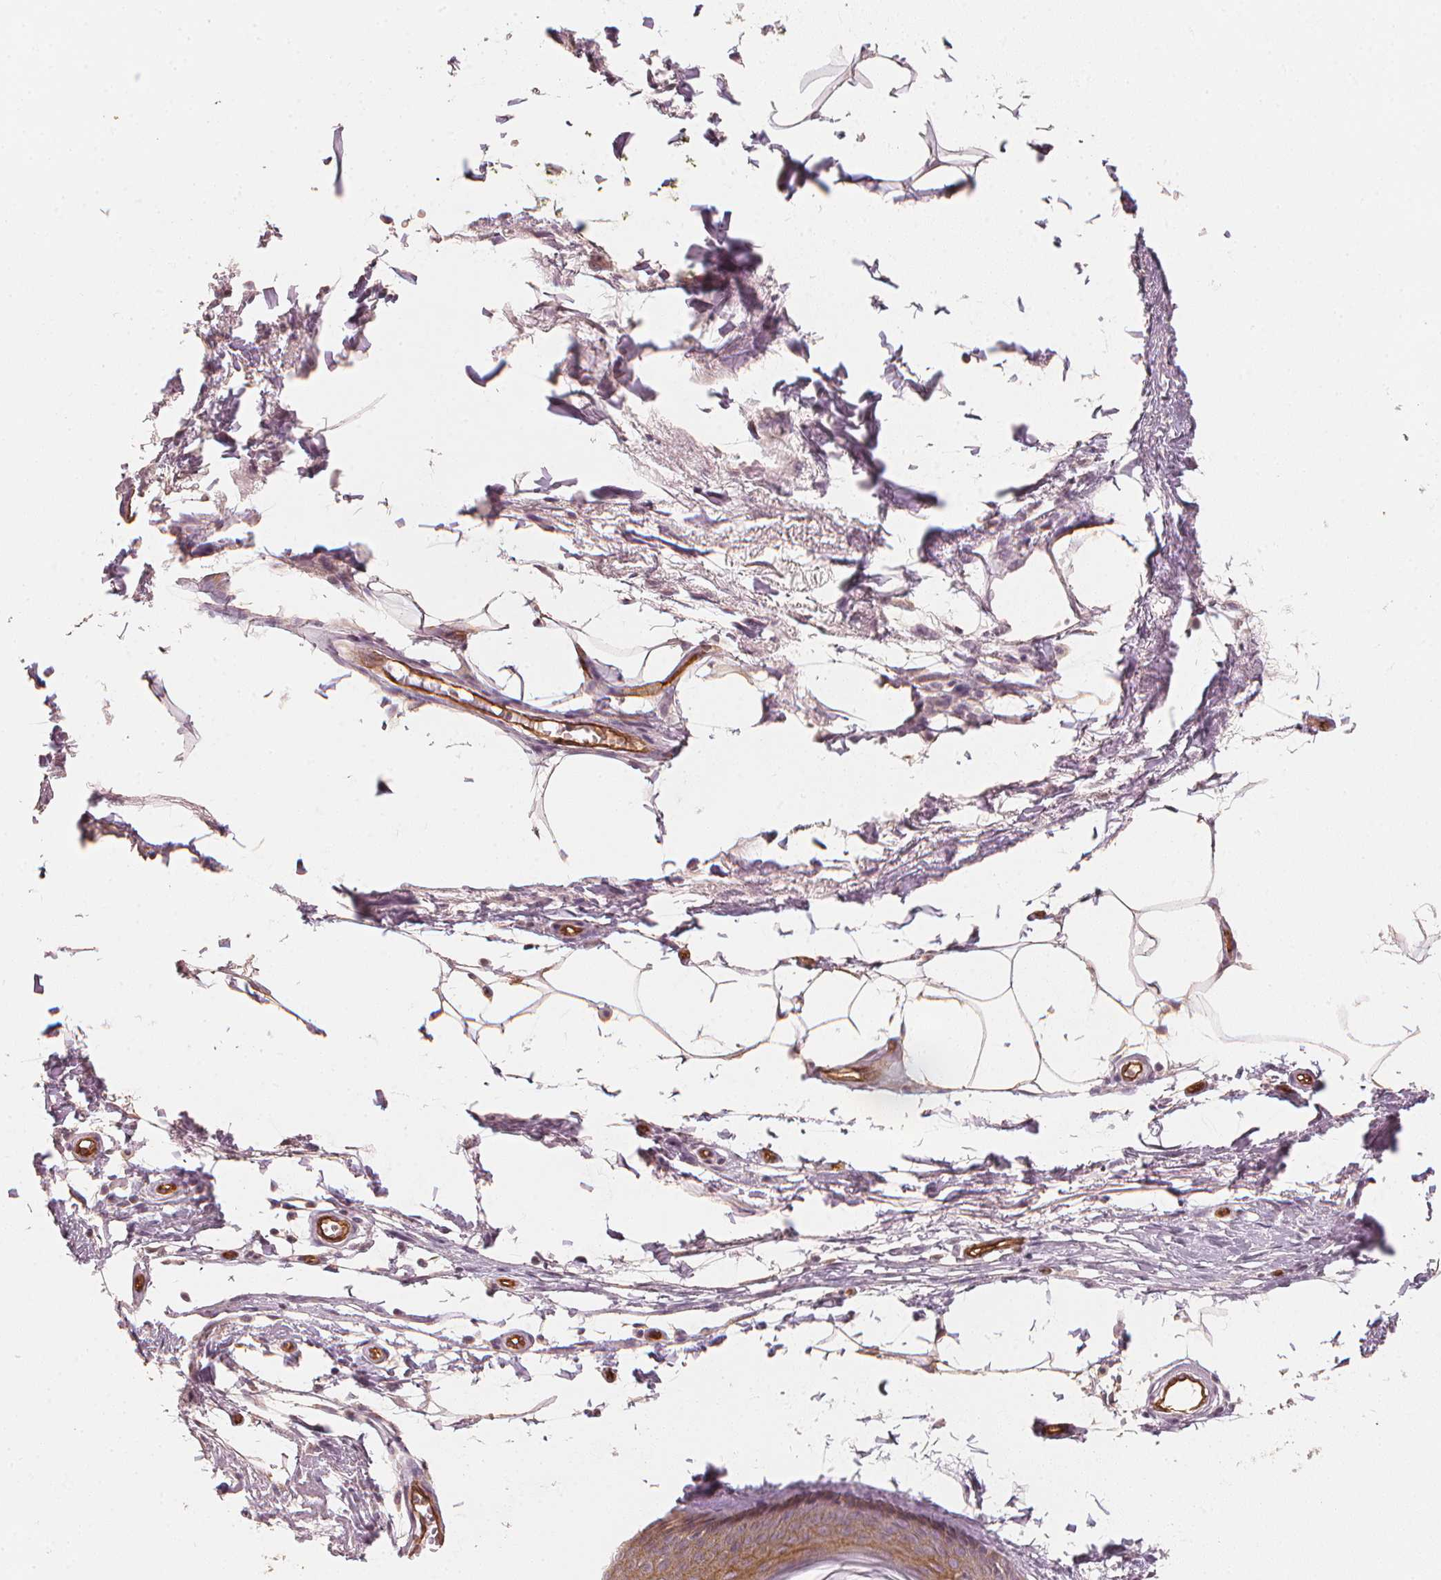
{"staining": {"intensity": "weak", "quantity": "25%-75%", "location": "cytoplasmic/membranous"}, "tissue": "skin", "cell_type": "Fibroblasts", "image_type": "normal", "snomed": [{"axis": "morphology", "description": "Normal tissue, NOS"}, {"axis": "topography", "description": "Skin"}], "caption": "Immunohistochemical staining of normal skin shows 25%-75% levels of weak cytoplasmic/membranous protein positivity in approximately 25%-75% of fibroblasts.", "gene": "CIB1", "patient": {"sex": "female", "age": 62}}